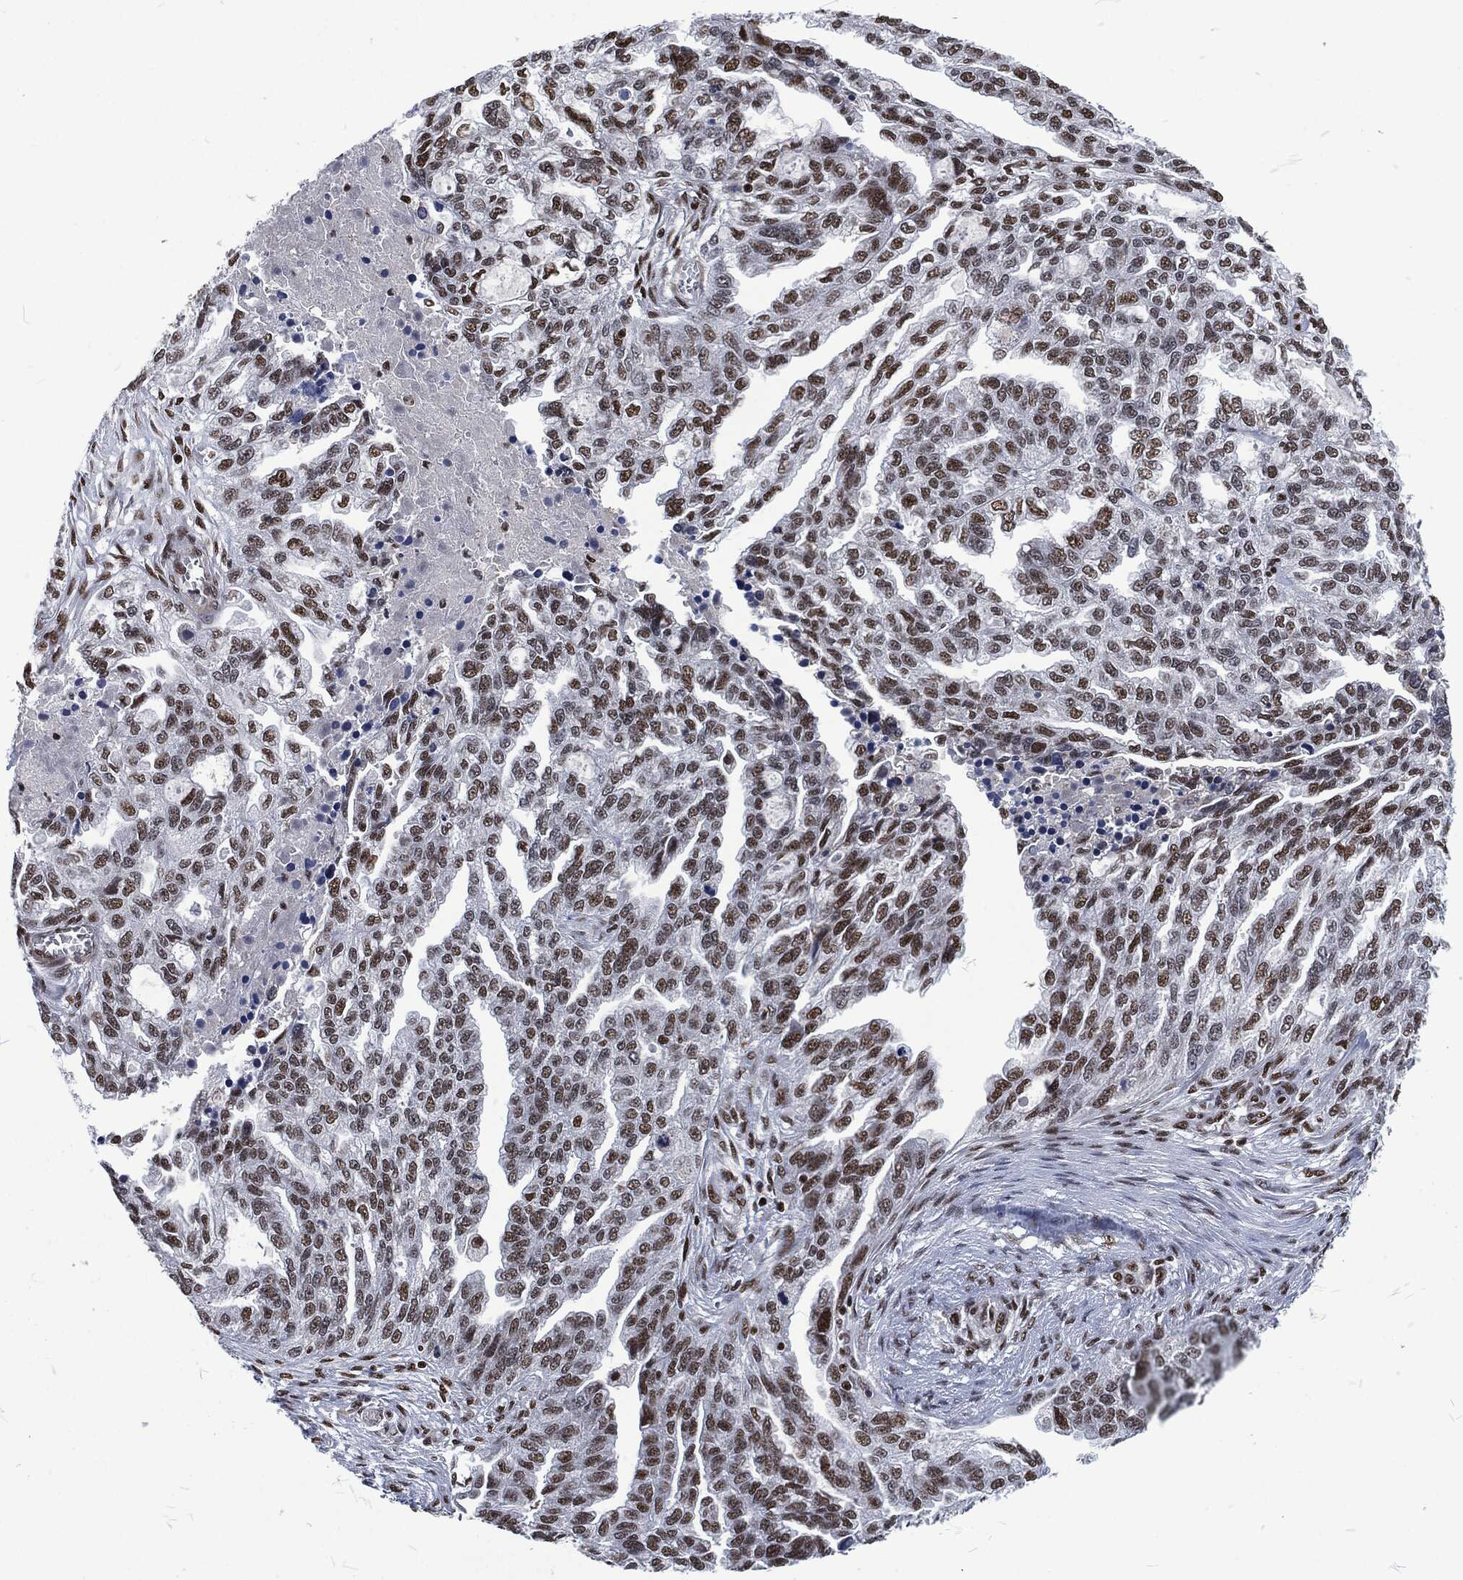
{"staining": {"intensity": "moderate", "quantity": "25%-75%", "location": "nuclear"}, "tissue": "ovarian cancer", "cell_type": "Tumor cells", "image_type": "cancer", "snomed": [{"axis": "morphology", "description": "Cystadenocarcinoma, serous, NOS"}, {"axis": "topography", "description": "Ovary"}], "caption": "Moderate nuclear staining for a protein is identified in approximately 25%-75% of tumor cells of ovarian cancer (serous cystadenocarcinoma) using IHC.", "gene": "DCPS", "patient": {"sex": "female", "age": 51}}